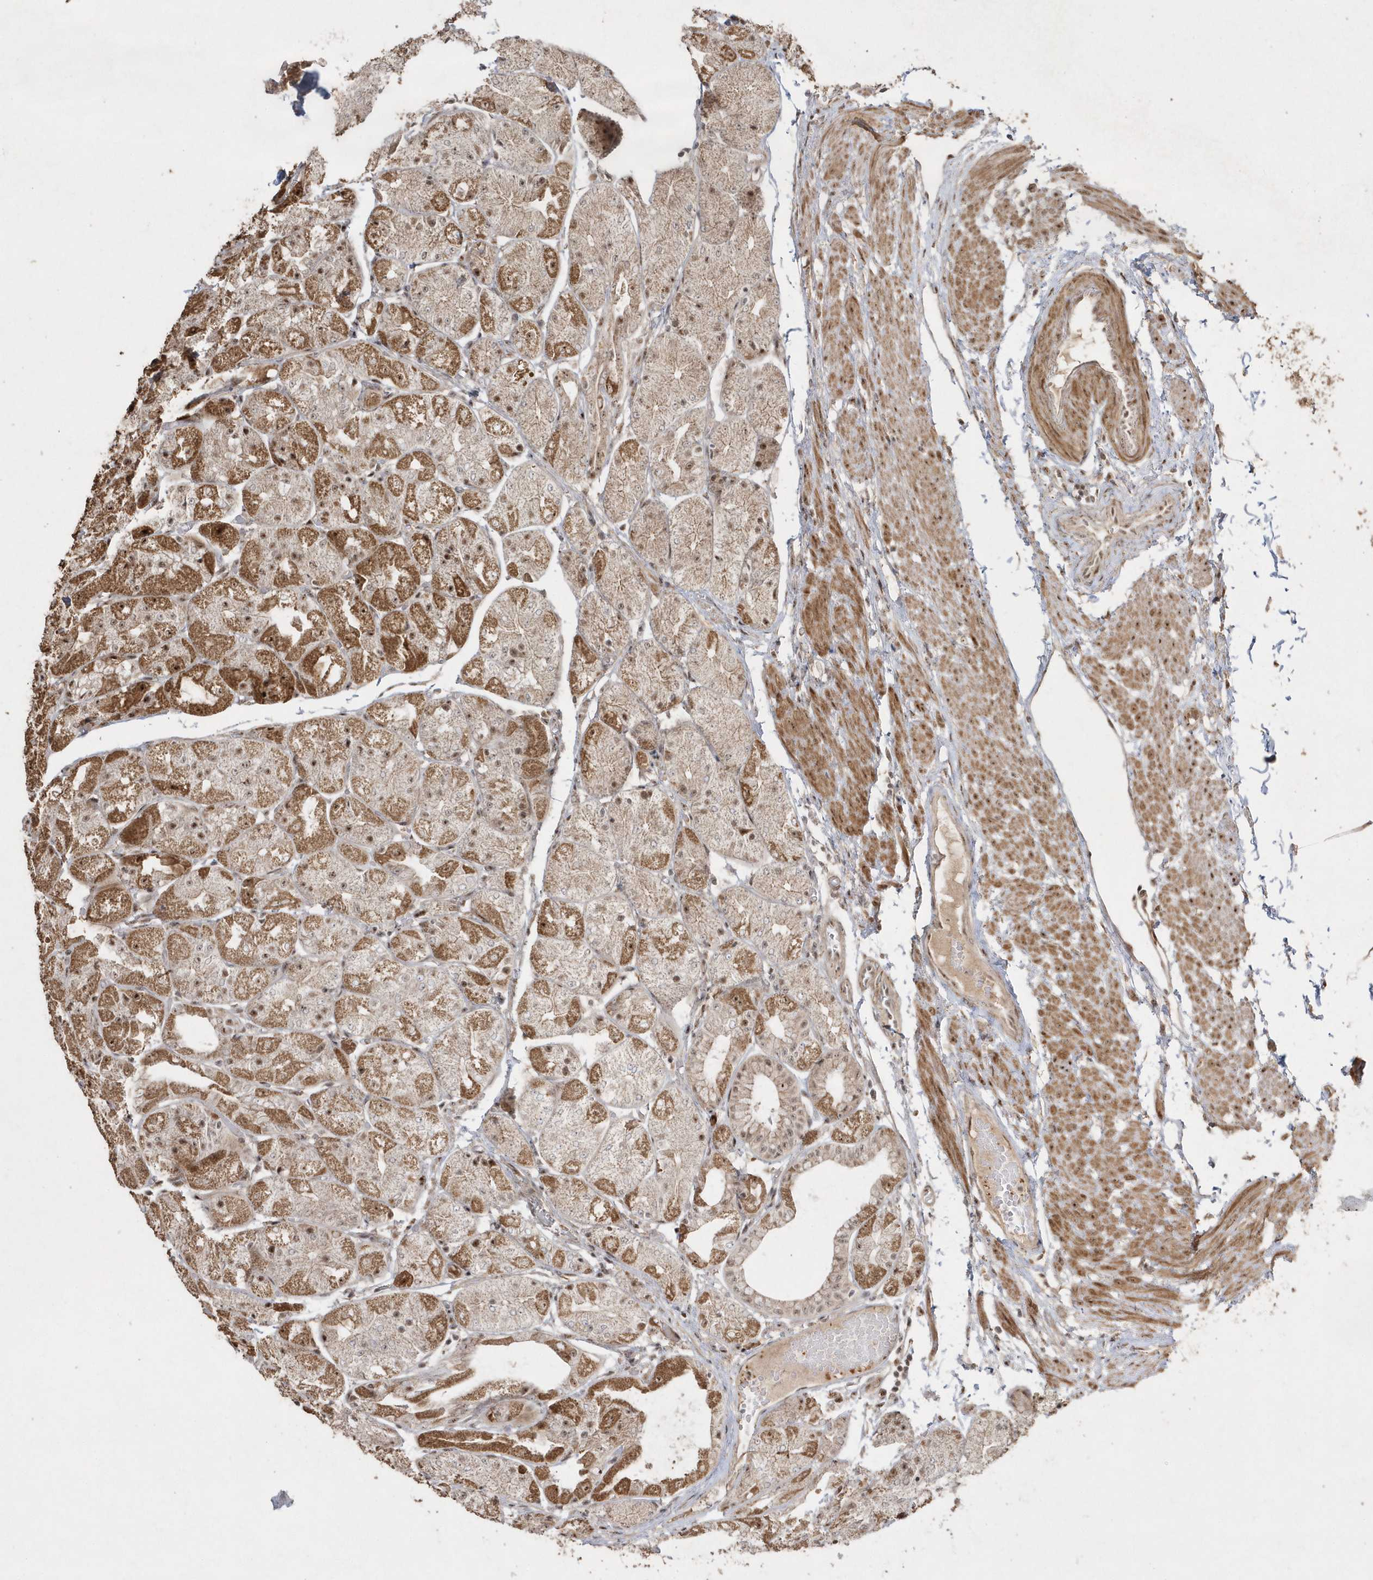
{"staining": {"intensity": "moderate", "quantity": ">75%", "location": "cytoplasmic/membranous,nuclear"}, "tissue": "stomach", "cell_type": "Glandular cells", "image_type": "normal", "snomed": [{"axis": "morphology", "description": "Normal tissue, NOS"}, {"axis": "topography", "description": "Stomach, upper"}], "caption": "Glandular cells demonstrate moderate cytoplasmic/membranous,nuclear positivity in about >75% of cells in normal stomach.", "gene": "POLR3B", "patient": {"sex": "male", "age": 72}}